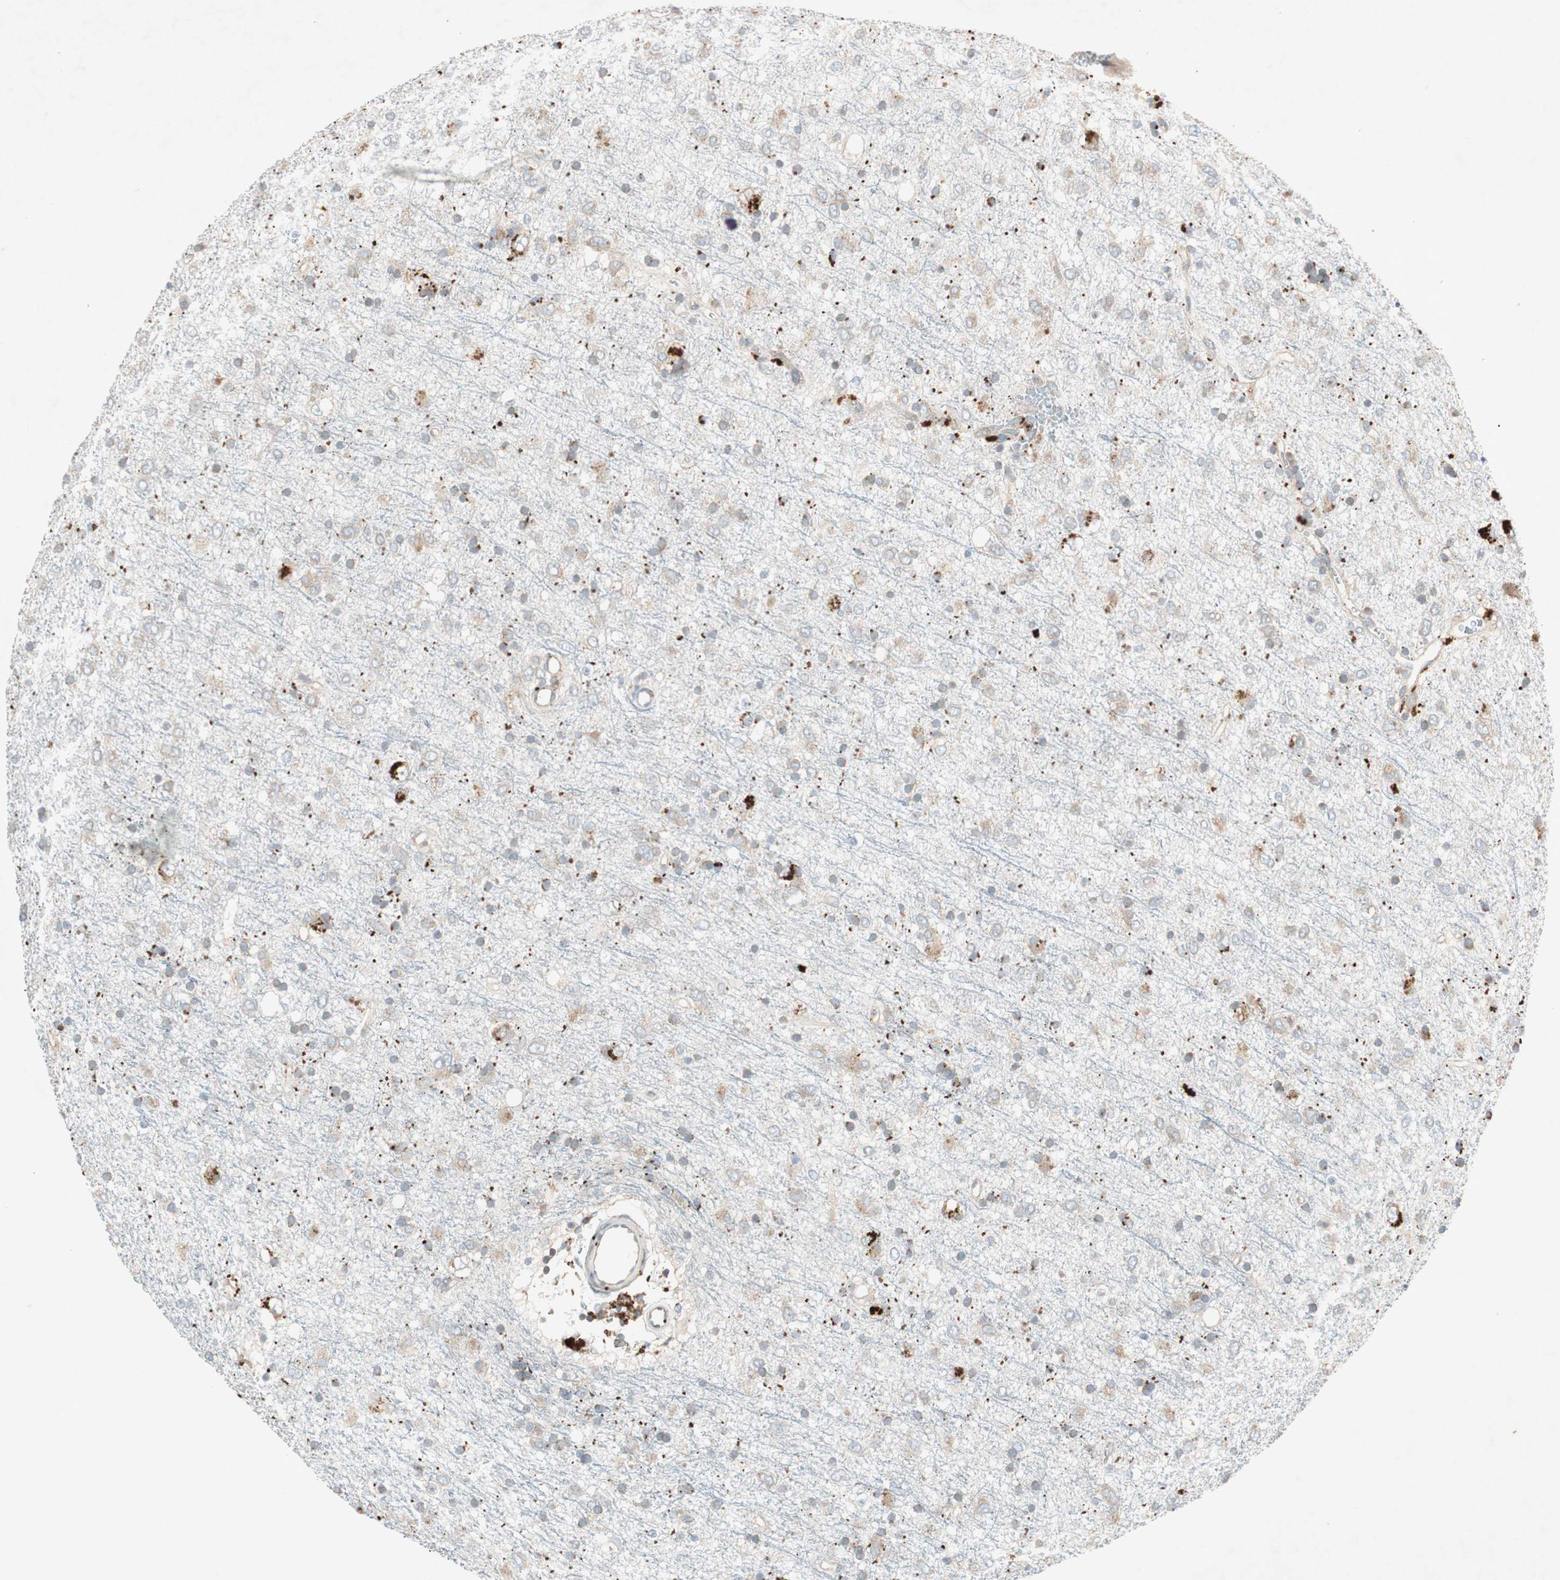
{"staining": {"intensity": "weak", "quantity": "25%-75%", "location": "cytoplasmic/membranous"}, "tissue": "glioma", "cell_type": "Tumor cells", "image_type": "cancer", "snomed": [{"axis": "morphology", "description": "Glioma, malignant, Low grade"}, {"axis": "topography", "description": "Brain"}], "caption": "Glioma tissue demonstrates weak cytoplasmic/membranous expression in about 25%-75% of tumor cells", "gene": "RPL23", "patient": {"sex": "male", "age": 77}}